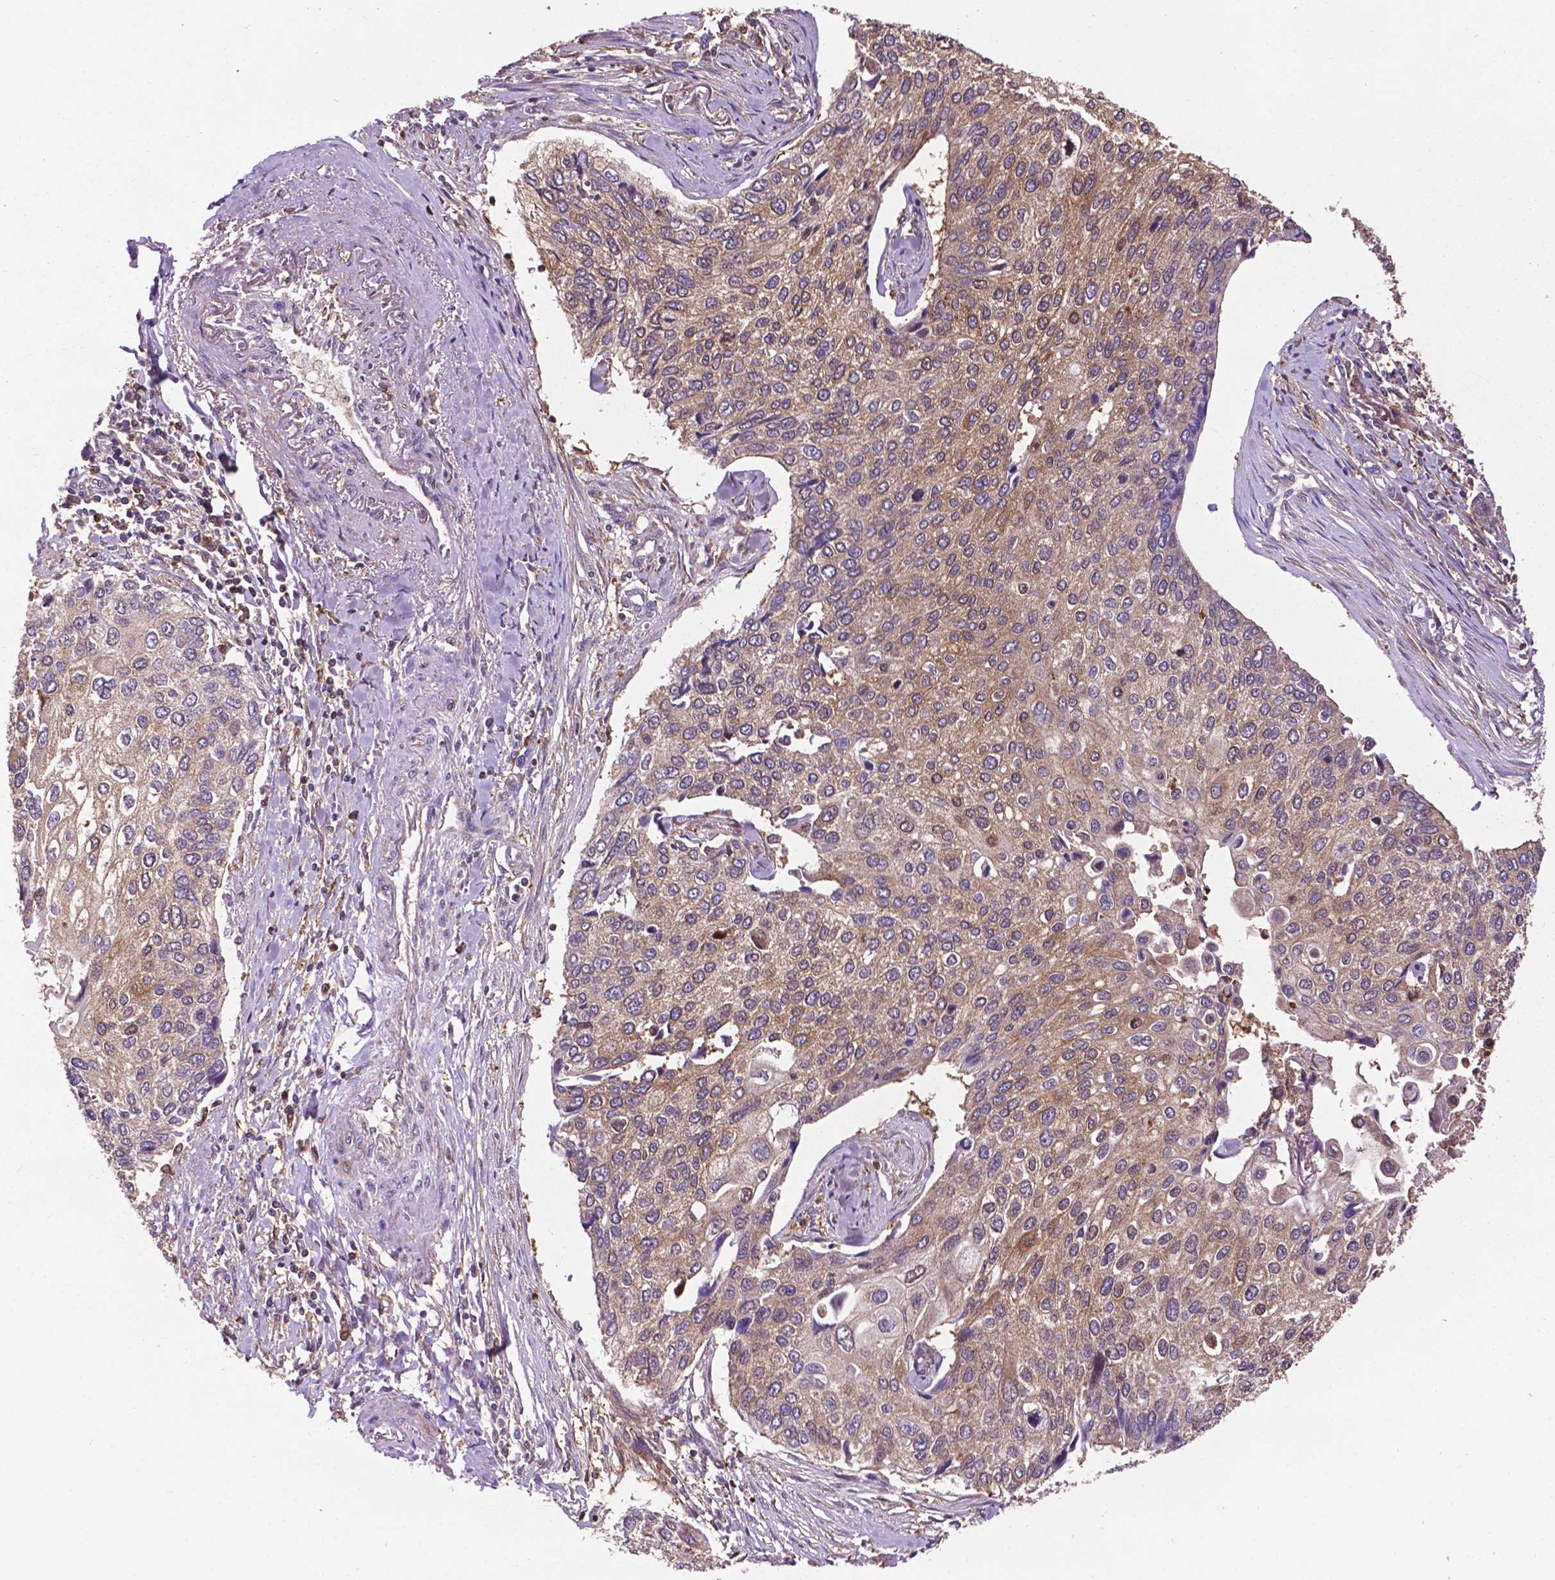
{"staining": {"intensity": "weak", "quantity": ">75%", "location": "cytoplasmic/membranous"}, "tissue": "lung cancer", "cell_type": "Tumor cells", "image_type": "cancer", "snomed": [{"axis": "morphology", "description": "Squamous cell carcinoma, NOS"}, {"axis": "morphology", "description": "Squamous cell carcinoma, metastatic, NOS"}, {"axis": "topography", "description": "Lung"}], "caption": "Brown immunohistochemical staining in human lung squamous cell carcinoma displays weak cytoplasmic/membranous positivity in about >75% of tumor cells.", "gene": "SMAD3", "patient": {"sex": "male", "age": 63}}